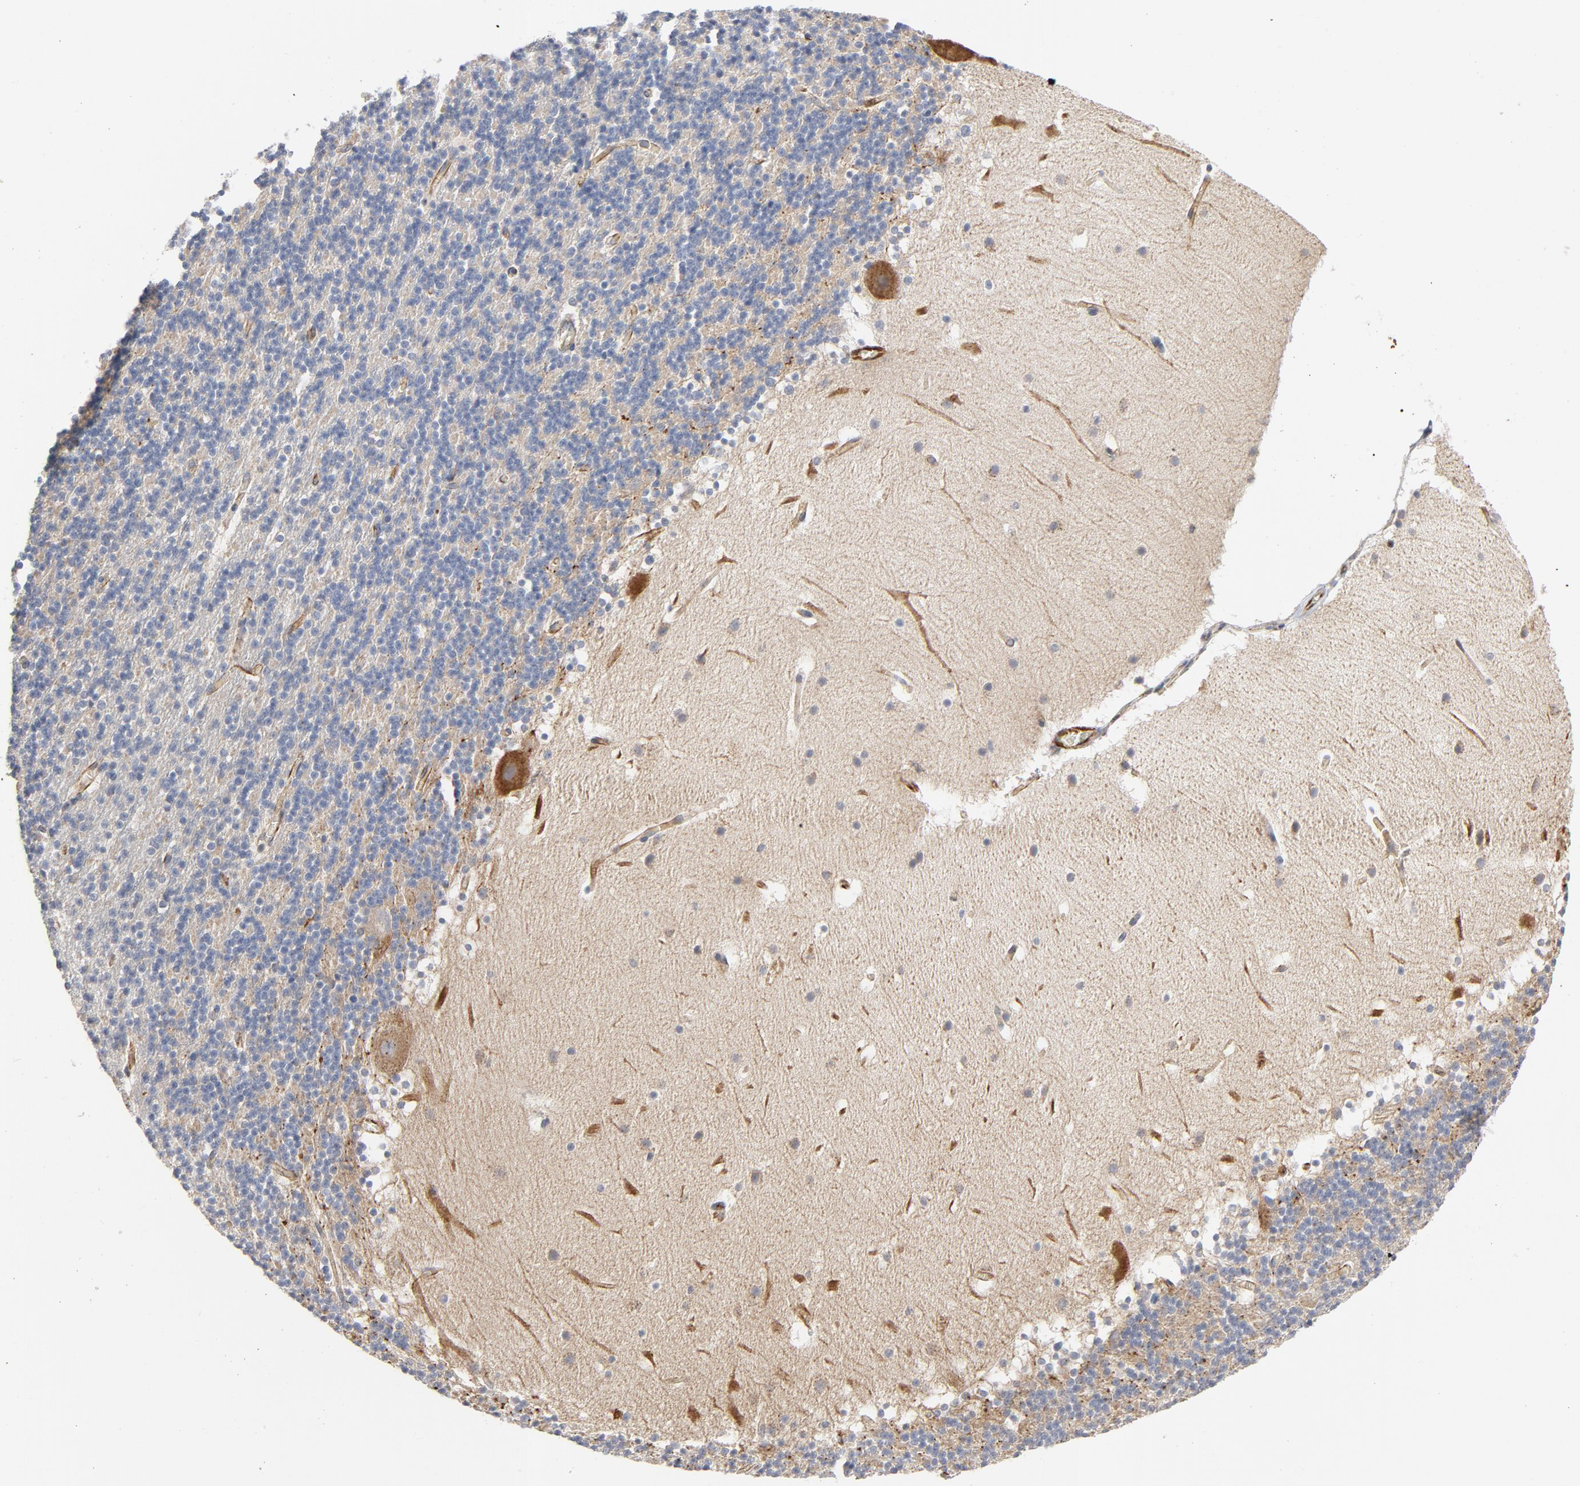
{"staining": {"intensity": "negative", "quantity": "none", "location": "none"}, "tissue": "cerebellum", "cell_type": "Cells in granular layer", "image_type": "normal", "snomed": [{"axis": "morphology", "description": "Normal tissue, NOS"}, {"axis": "topography", "description": "Cerebellum"}], "caption": "Immunohistochemistry of unremarkable human cerebellum demonstrates no positivity in cells in granular layer. (DAB immunohistochemistry with hematoxylin counter stain).", "gene": "FAM118A", "patient": {"sex": "male", "age": 45}}